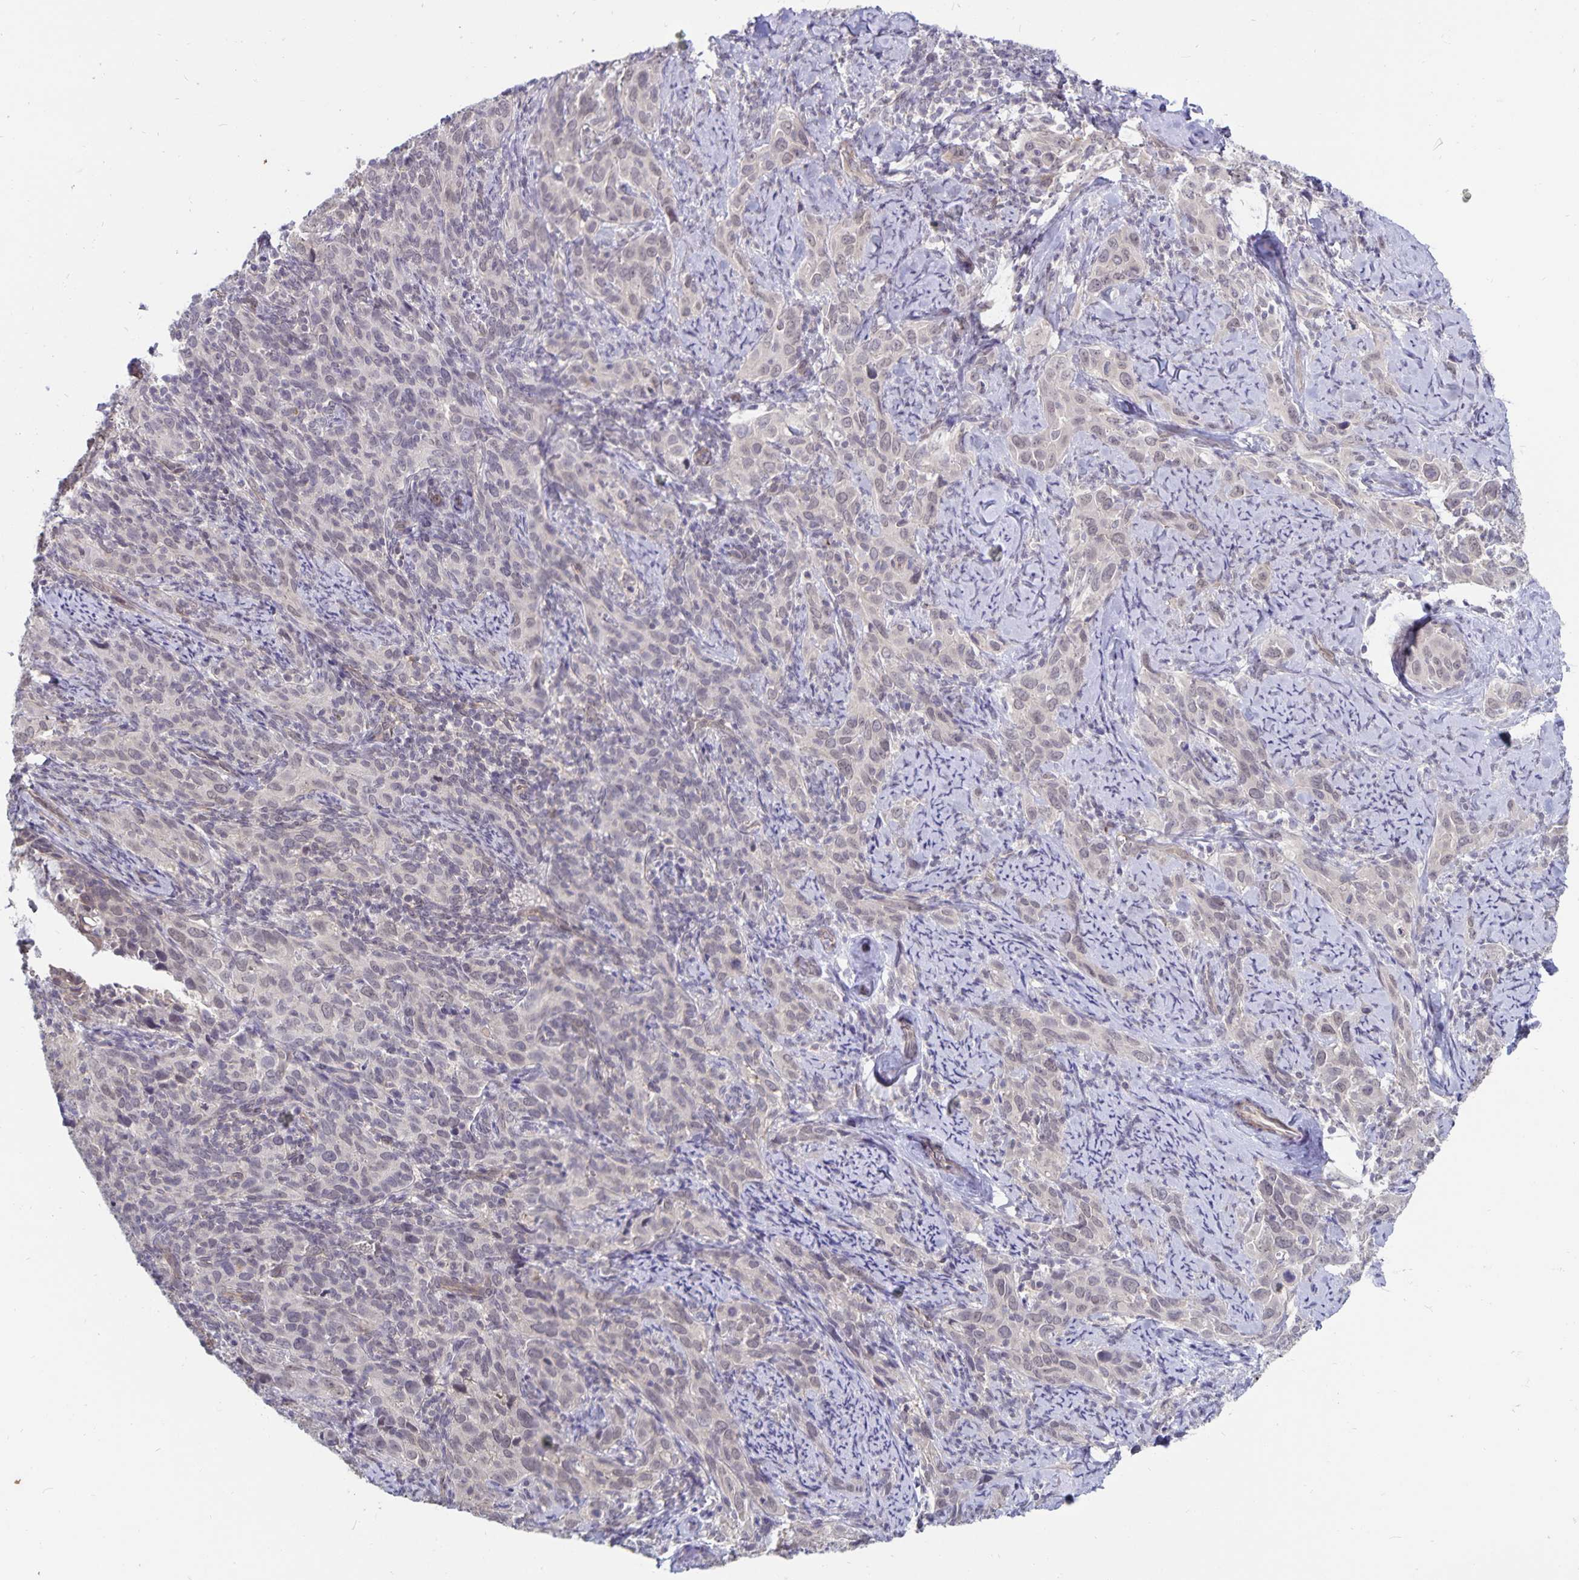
{"staining": {"intensity": "weak", "quantity": "25%-75%", "location": "nuclear"}, "tissue": "cervical cancer", "cell_type": "Tumor cells", "image_type": "cancer", "snomed": [{"axis": "morphology", "description": "Squamous cell carcinoma, NOS"}, {"axis": "topography", "description": "Cervix"}], "caption": "Human cervical cancer (squamous cell carcinoma) stained with a protein marker demonstrates weak staining in tumor cells.", "gene": "CDKN2B", "patient": {"sex": "female", "age": 51}}